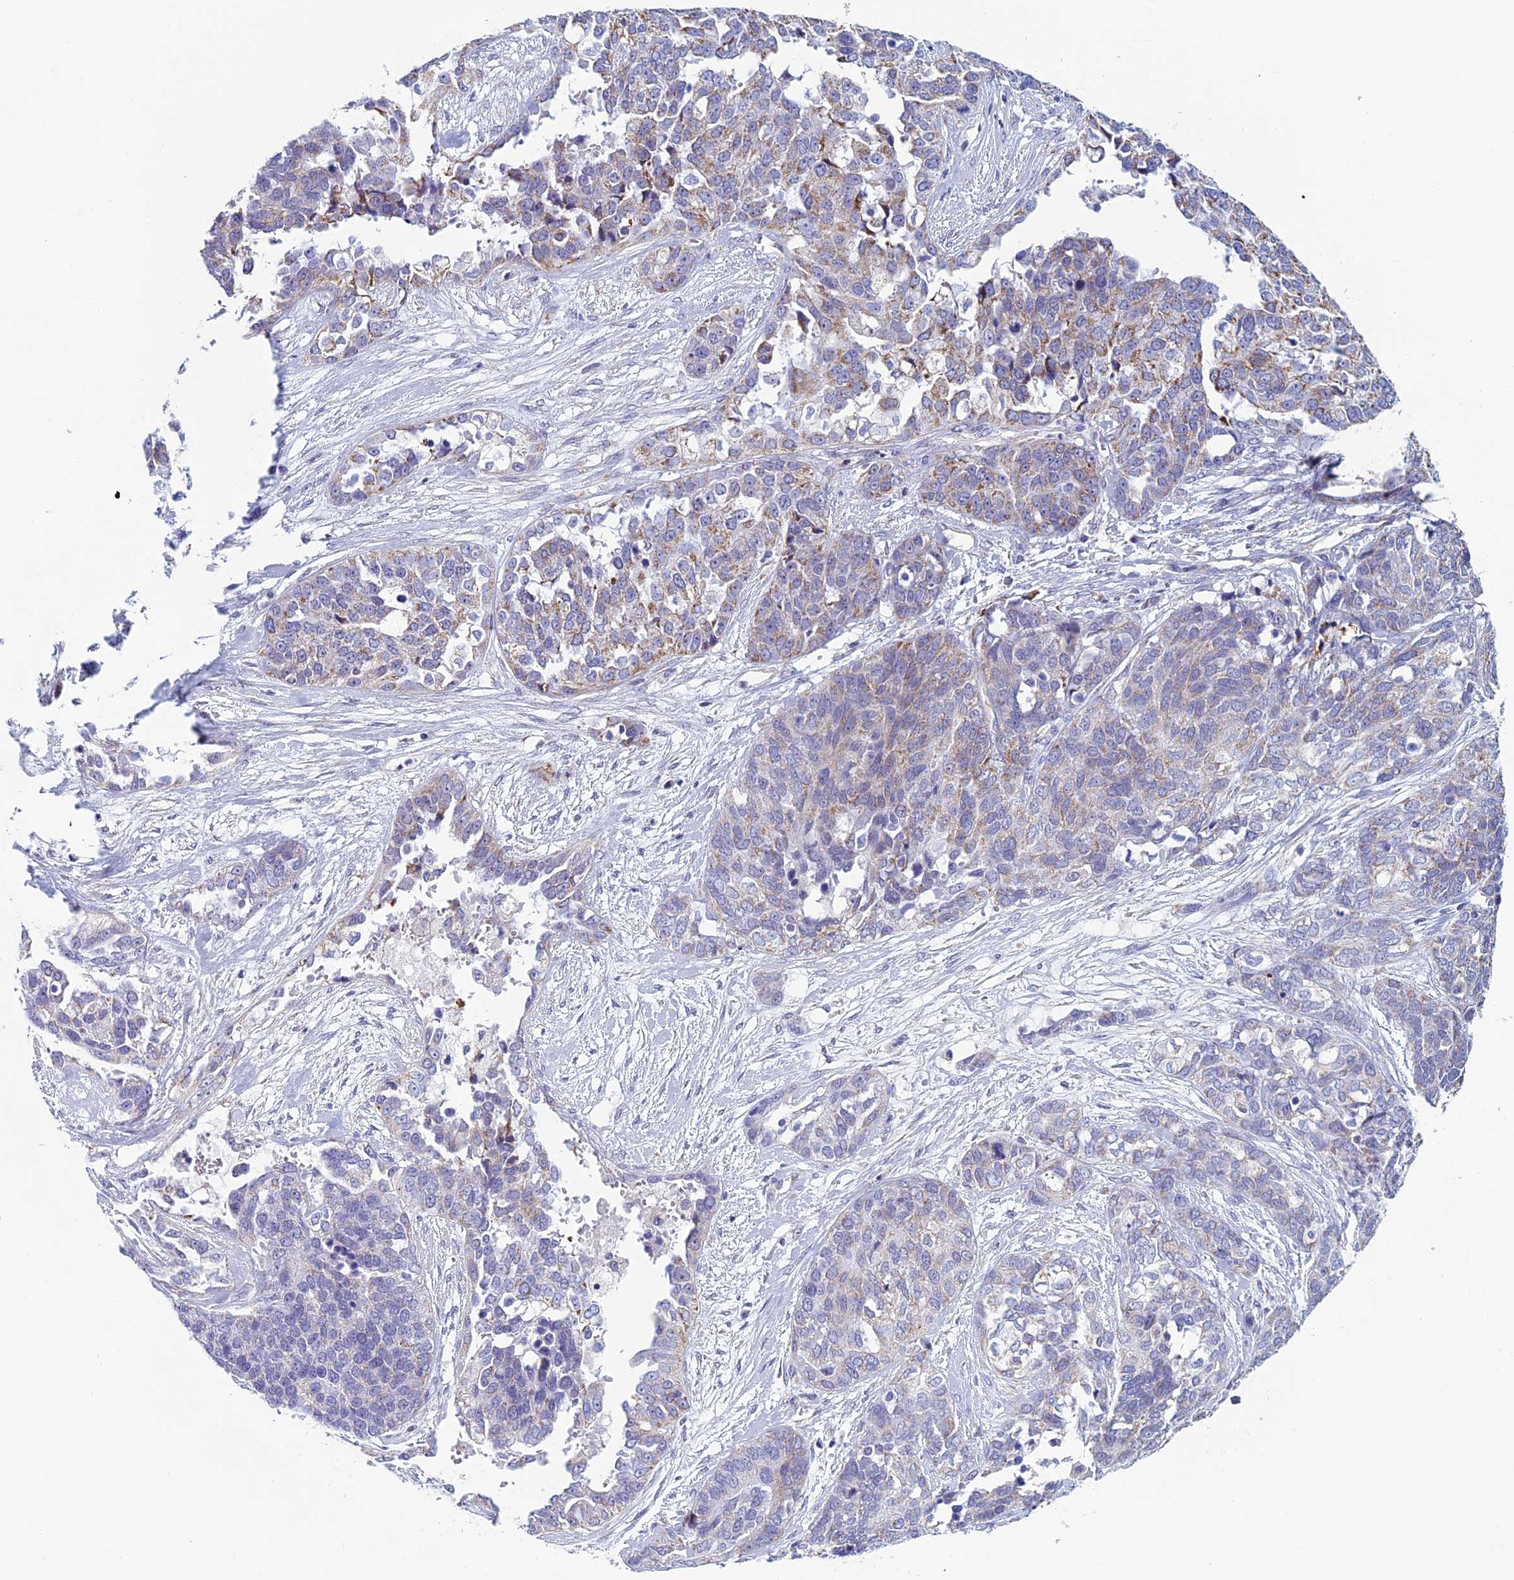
{"staining": {"intensity": "moderate", "quantity": "25%-75%", "location": "cytoplasmic/membranous"}, "tissue": "ovarian cancer", "cell_type": "Tumor cells", "image_type": "cancer", "snomed": [{"axis": "morphology", "description": "Cystadenocarcinoma, serous, NOS"}, {"axis": "topography", "description": "Ovary"}], "caption": "IHC (DAB (3,3'-diaminobenzidine)) staining of human ovarian cancer displays moderate cytoplasmic/membranous protein staining in about 25%-75% of tumor cells.", "gene": "MFSD12", "patient": {"sex": "female", "age": 44}}